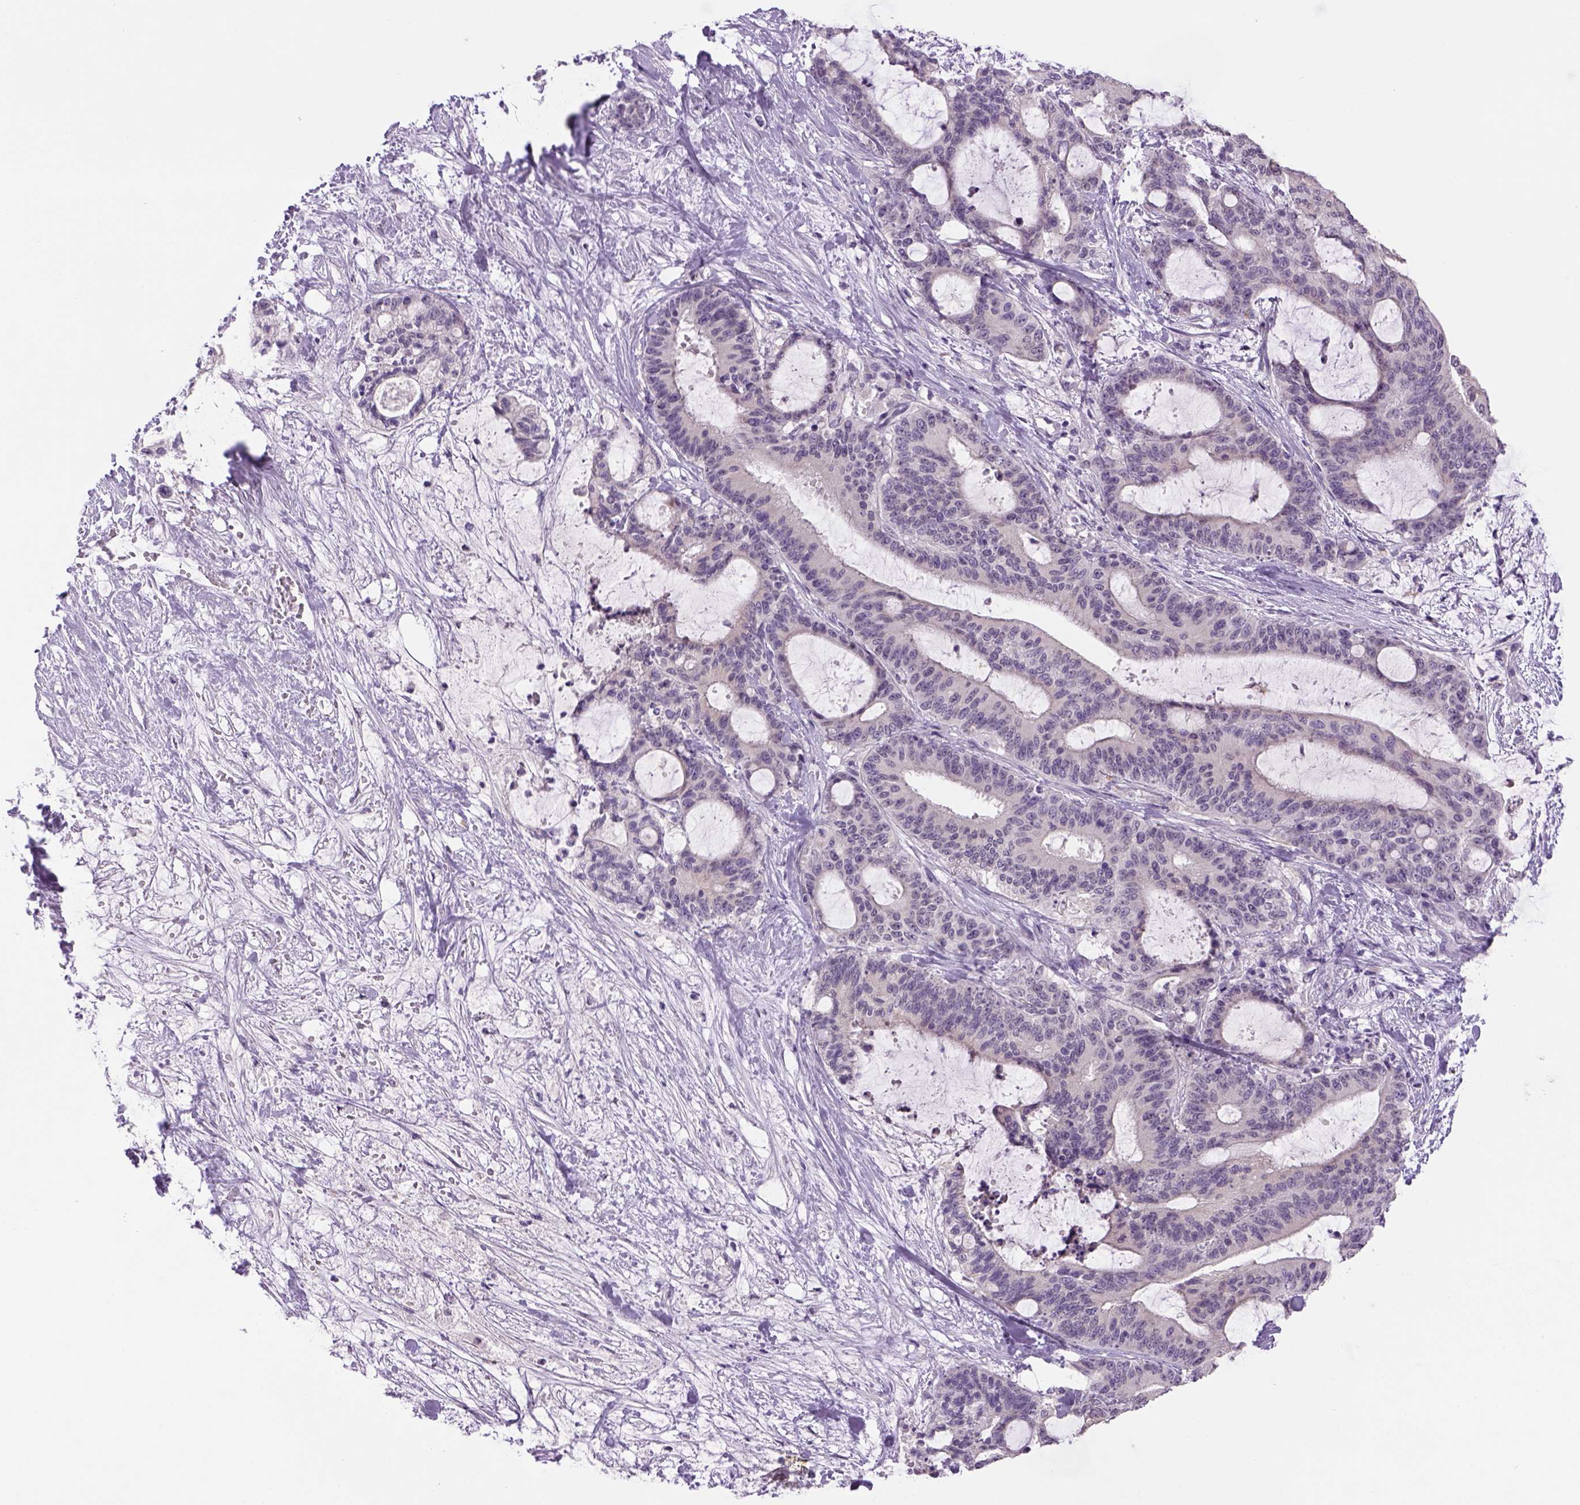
{"staining": {"intensity": "negative", "quantity": "none", "location": "none"}, "tissue": "liver cancer", "cell_type": "Tumor cells", "image_type": "cancer", "snomed": [{"axis": "morphology", "description": "Cholangiocarcinoma"}, {"axis": "topography", "description": "Liver"}], "caption": "Histopathology image shows no protein expression in tumor cells of liver cancer (cholangiocarcinoma) tissue.", "gene": "DBH", "patient": {"sex": "female", "age": 73}}